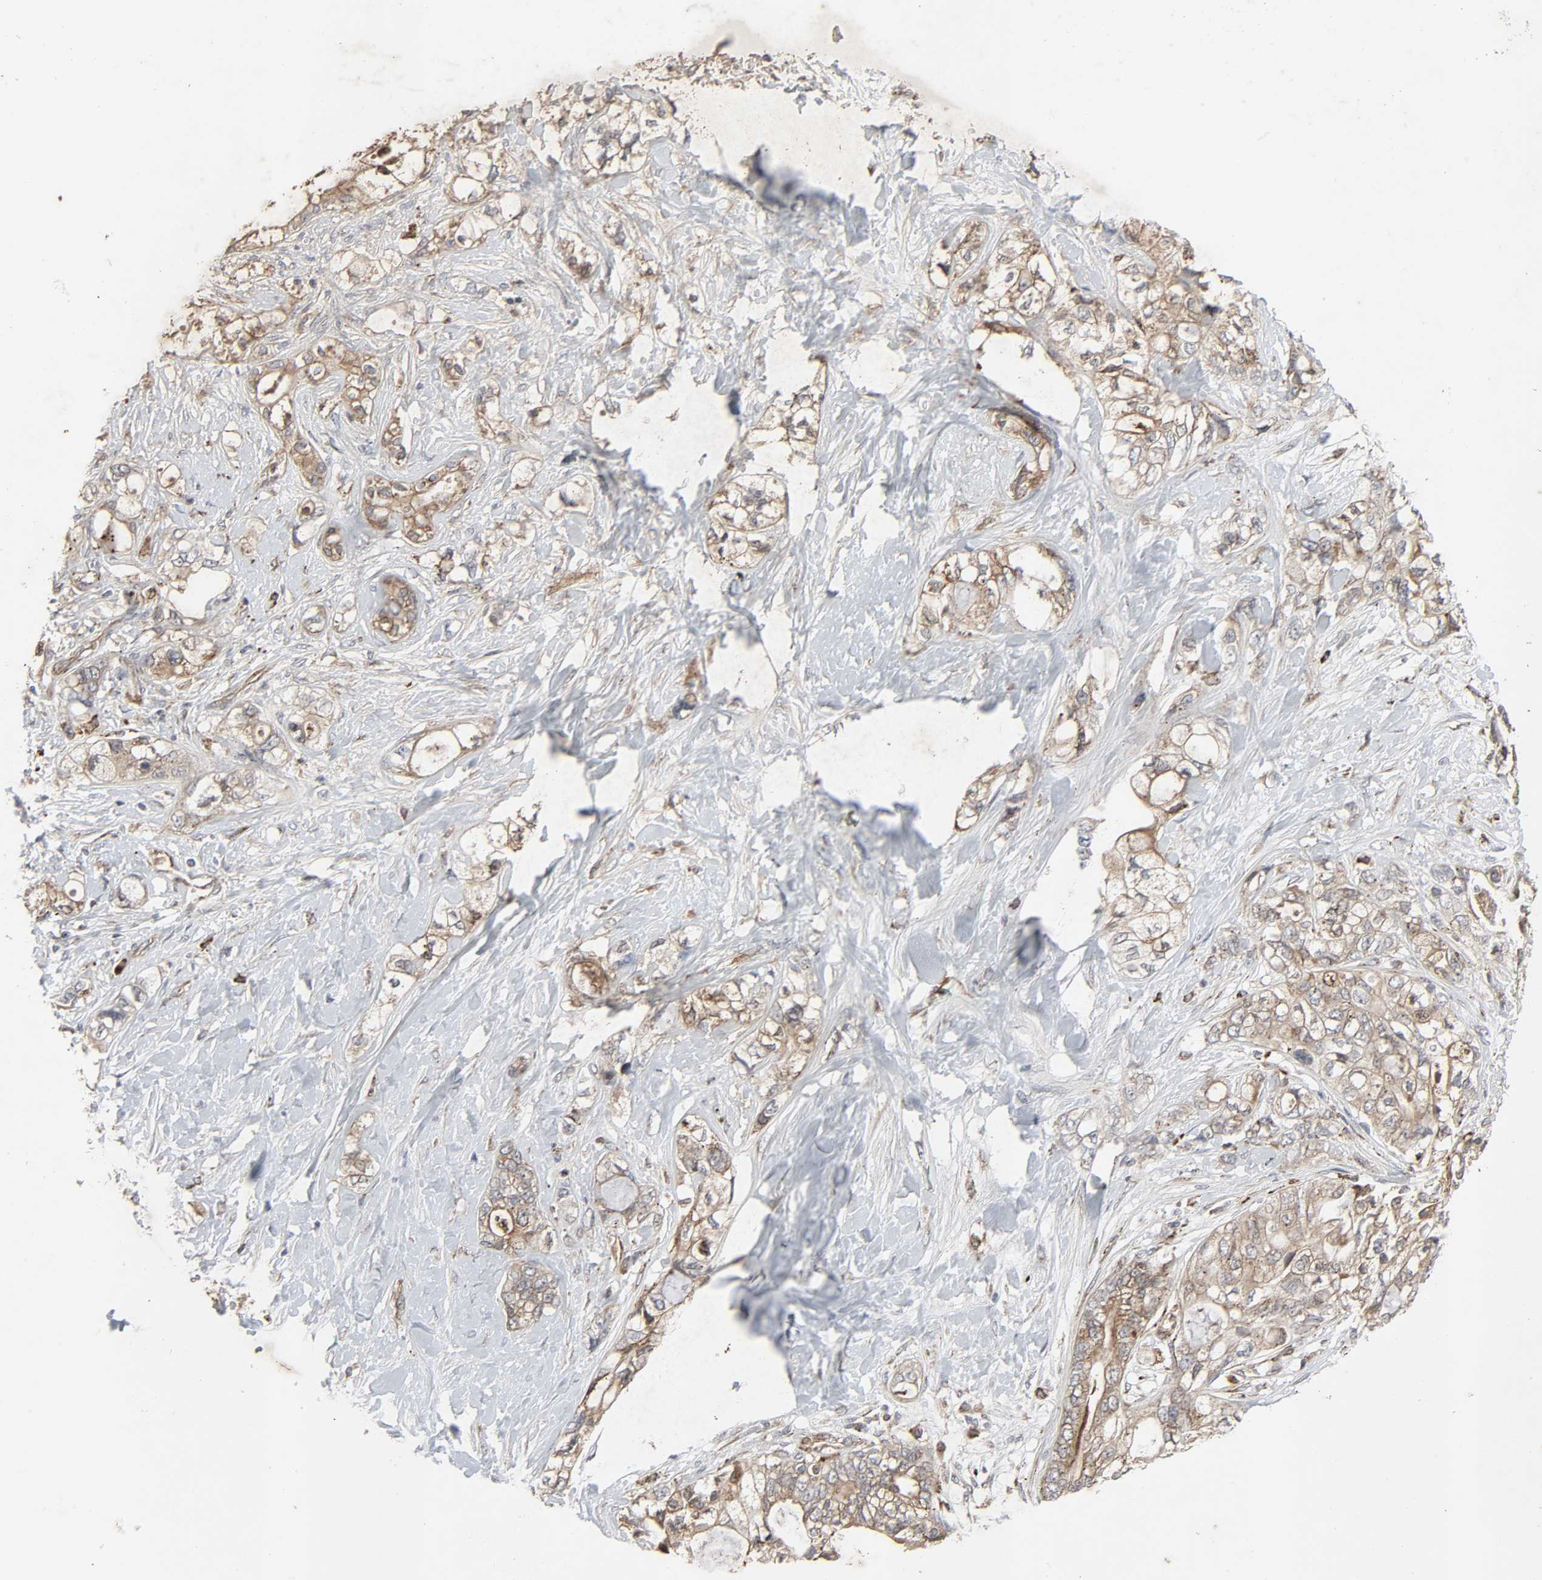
{"staining": {"intensity": "weak", "quantity": ">75%", "location": "cytoplasmic/membranous"}, "tissue": "pancreatic cancer", "cell_type": "Tumor cells", "image_type": "cancer", "snomed": [{"axis": "morphology", "description": "Adenocarcinoma, NOS"}, {"axis": "topography", "description": "Pancreas"}], "caption": "Immunohistochemical staining of pancreatic cancer displays weak cytoplasmic/membranous protein expression in about >75% of tumor cells.", "gene": "ADCY4", "patient": {"sex": "male", "age": 70}}